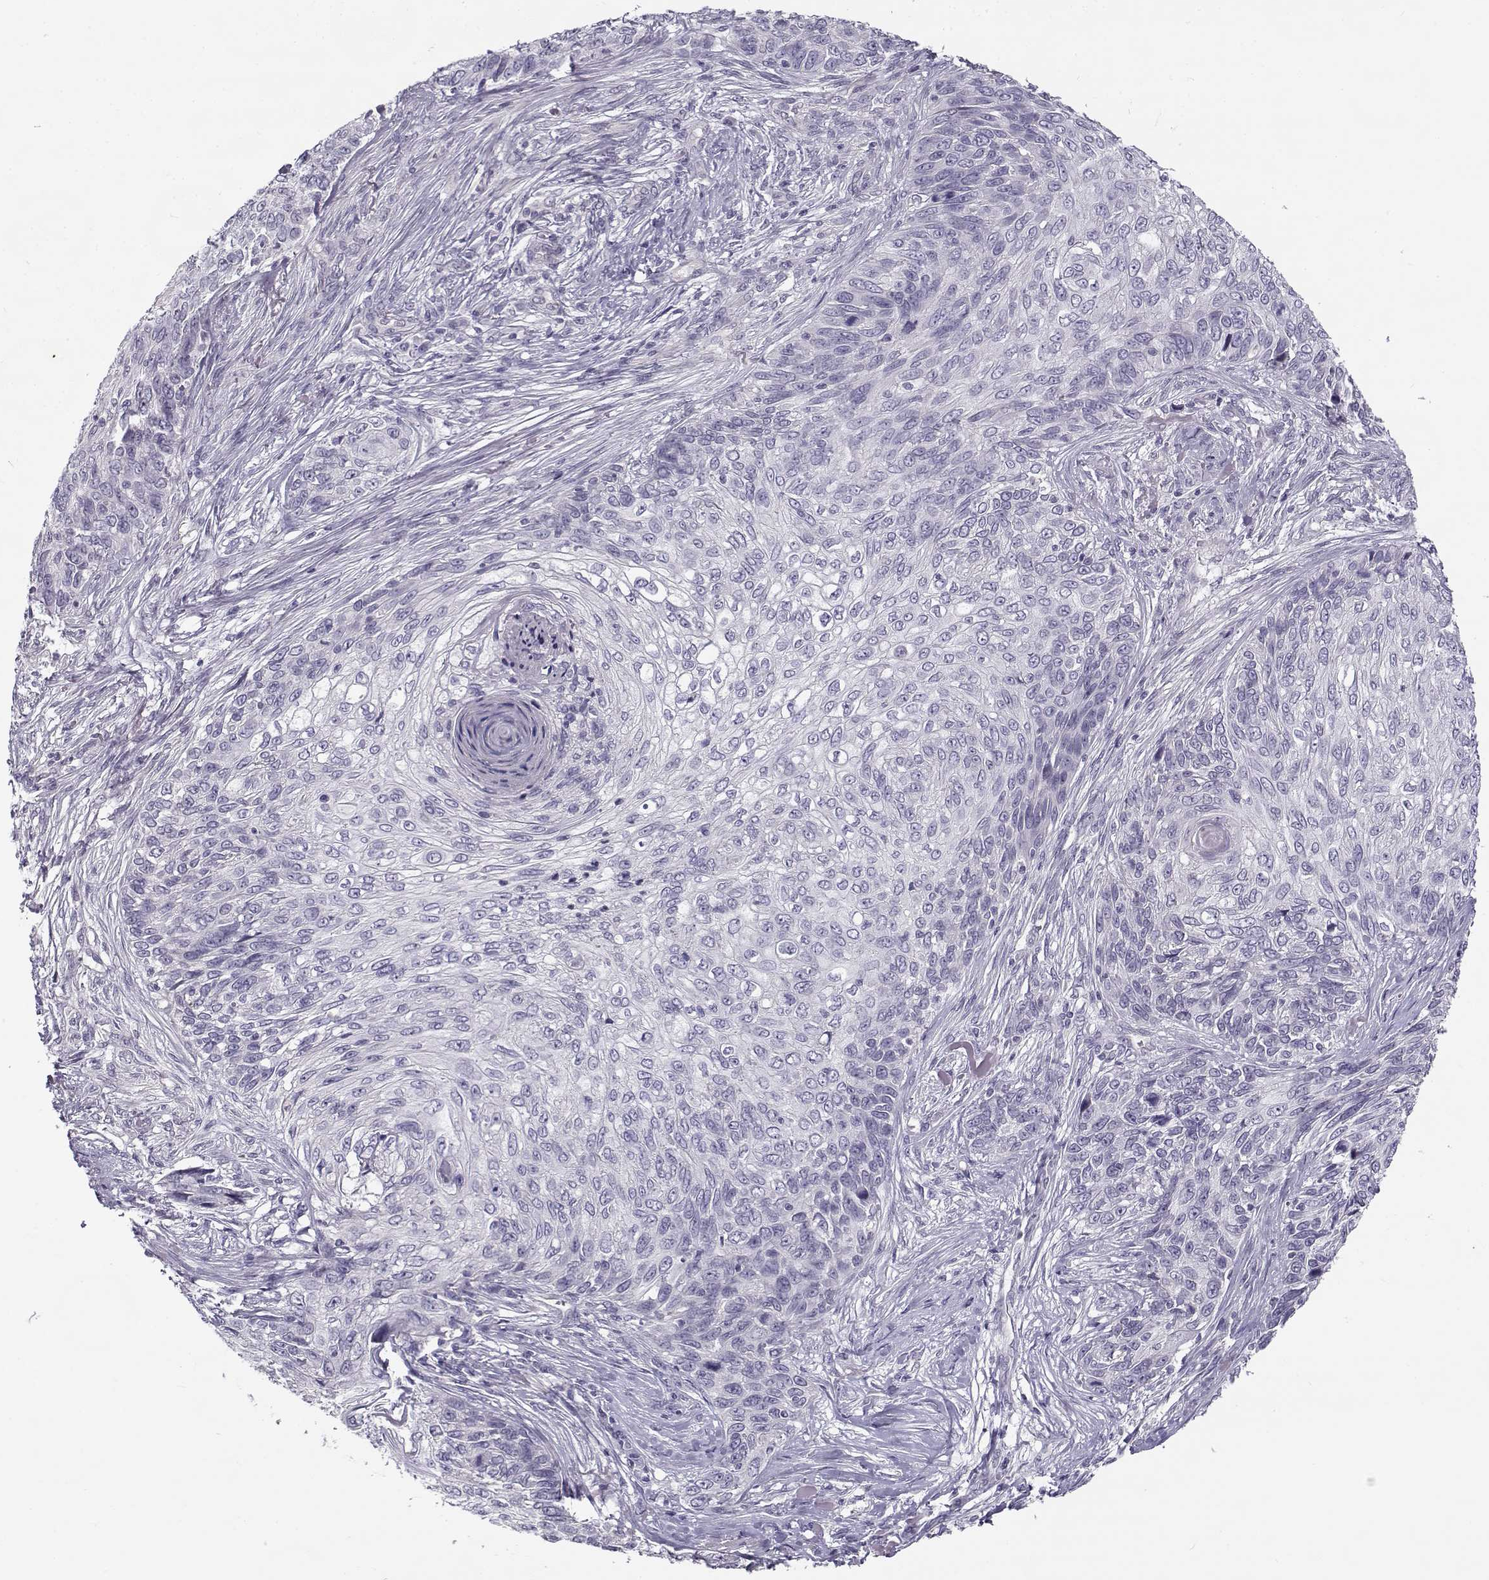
{"staining": {"intensity": "negative", "quantity": "none", "location": "none"}, "tissue": "skin cancer", "cell_type": "Tumor cells", "image_type": "cancer", "snomed": [{"axis": "morphology", "description": "Squamous cell carcinoma, NOS"}, {"axis": "topography", "description": "Skin"}], "caption": "Skin squamous cell carcinoma stained for a protein using immunohistochemistry (IHC) shows no positivity tumor cells.", "gene": "TEX55", "patient": {"sex": "male", "age": 92}}